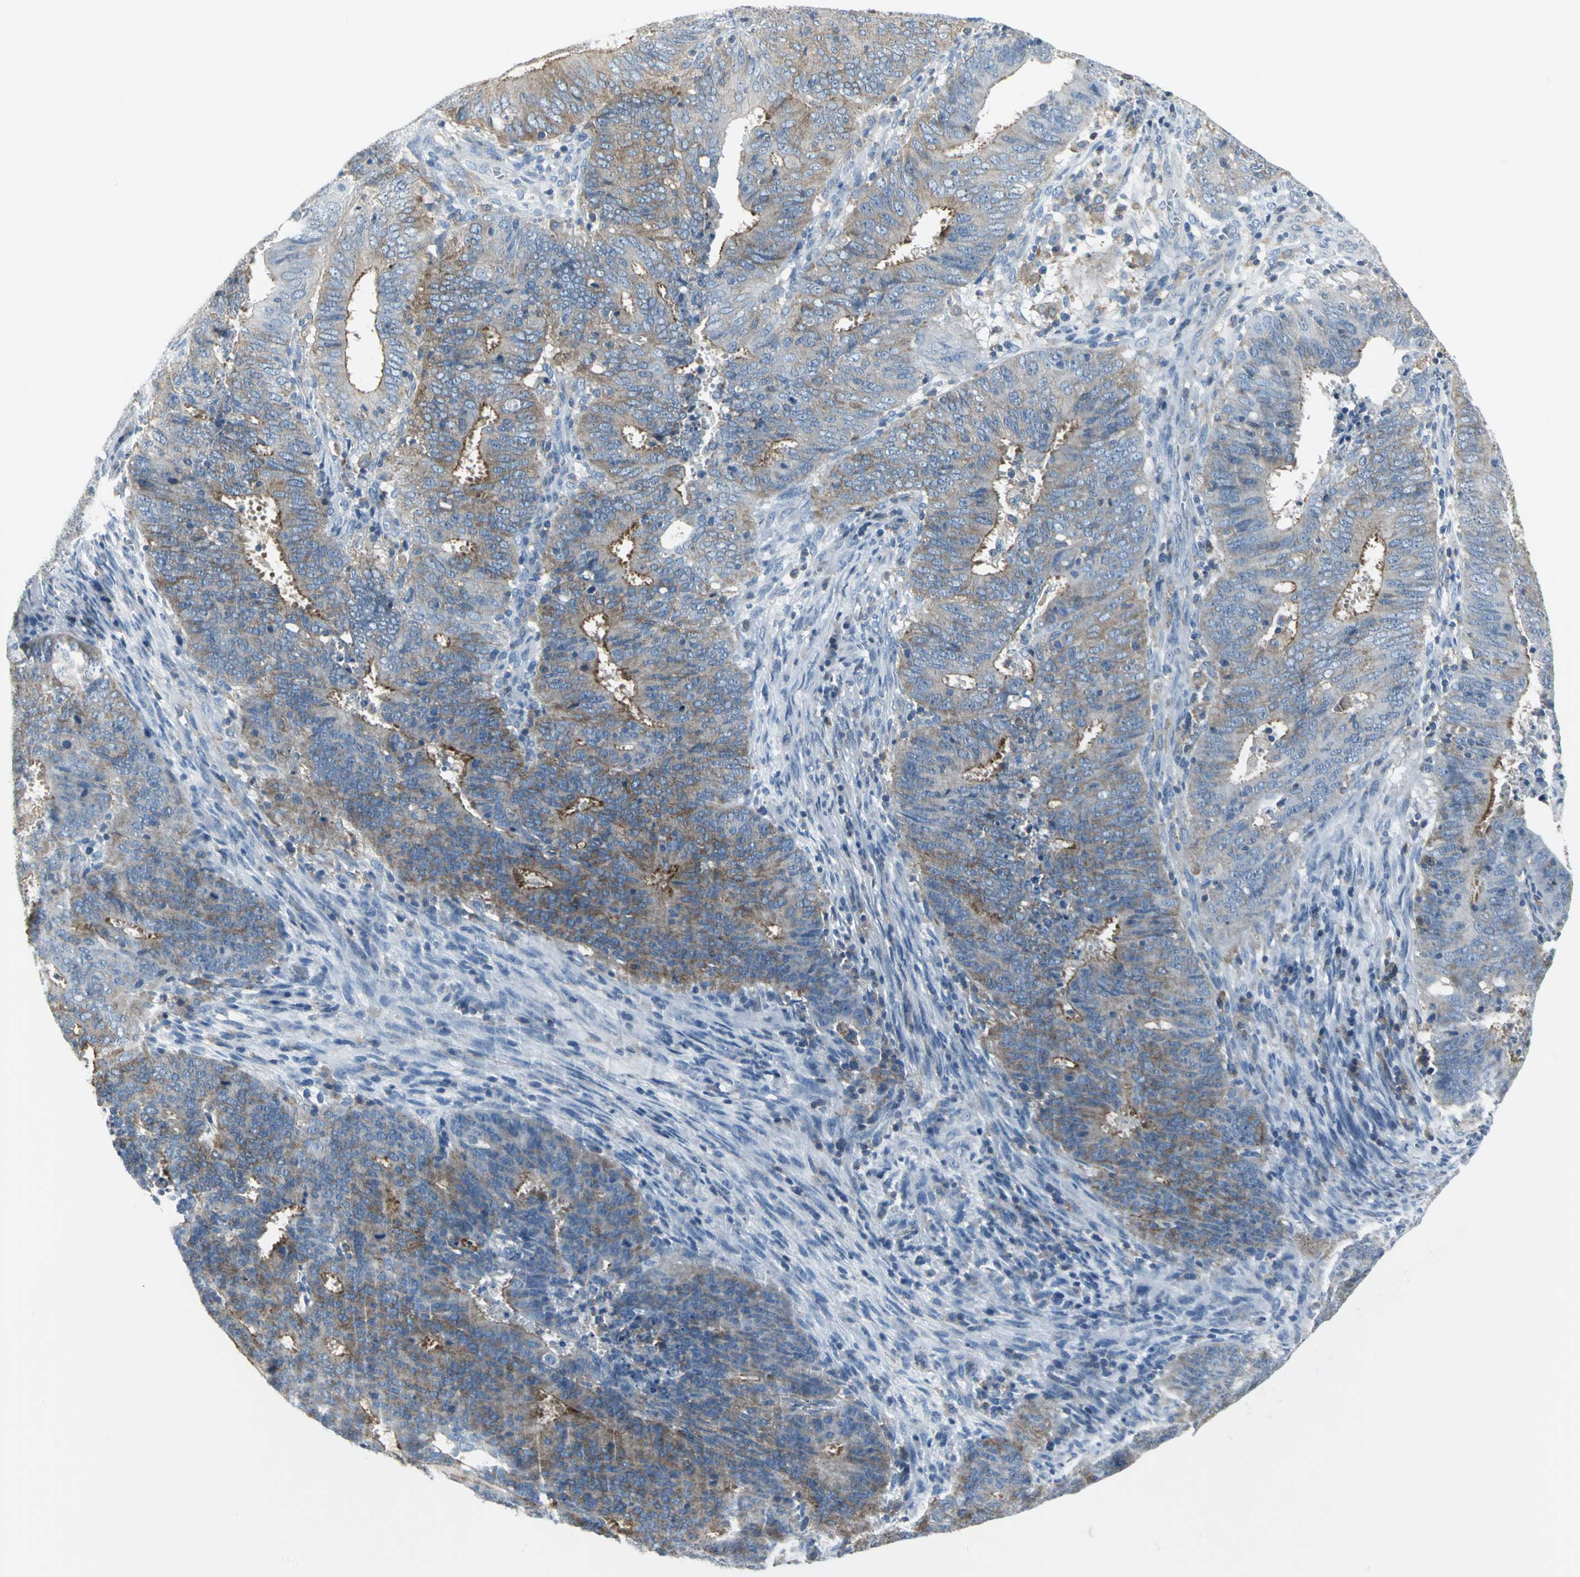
{"staining": {"intensity": "weak", "quantity": "25%-75%", "location": "cytoplasmic/membranous"}, "tissue": "cervical cancer", "cell_type": "Tumor cells", "image_type": "cancer", "snomed": [{"axis": "morphology", "description": "Adenocarcinoma, NOS"}, {"axis": "topography", "description": "Cervix"}], "caption": "Cervical cancer (adenocarcinoma) was stained to show a protein in brown. There is low levels of weak cytoplasmic/membranous positivity in approximately 25%-75% of tumor cells. (Brightfield microscopy of DAB IHC at high magnification).", "gene": "IQGAP2", "patient": {"sex": "female", "age": 44}}